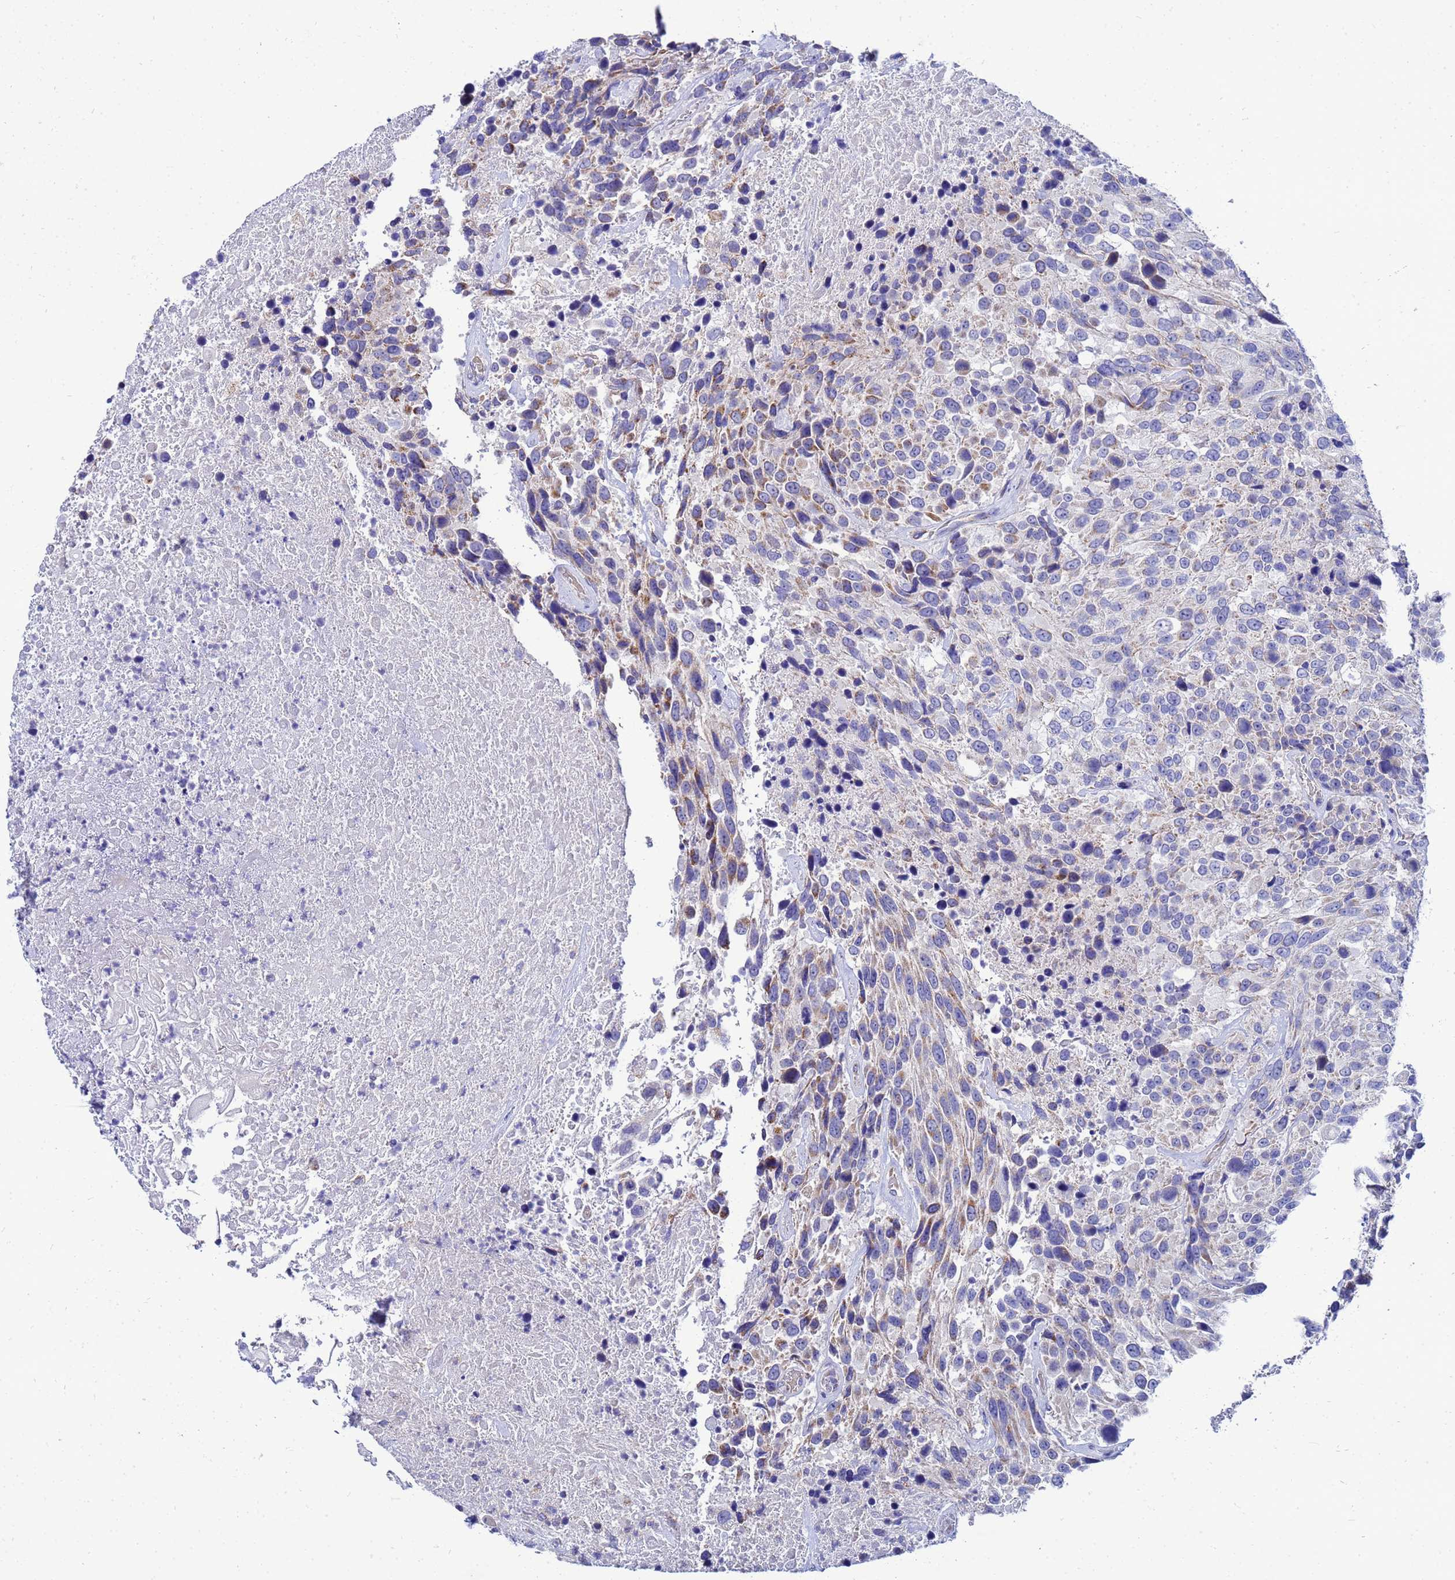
{"staining": {"intensity": "negative", "quantity": "none", "location": "none"}, "tissue": "urothelial cancer", "cell_type": "Tumor cells", "image_type": "cancer", "snomed": [{"axis": "morphology", "description": "Urothelial carcinoma, High grade"}, {"axis": "topography", "description": "Urinary bladder"}], "caption": "An immunohistochemistry (IHC) image of urothelial carcinoma (high-grade) is shown. There is no staining in tumor cells of urothelial carcinoma (high-grade).", "gene": "FAHD2A", "patient": {"sex": "female", "age": 70}}